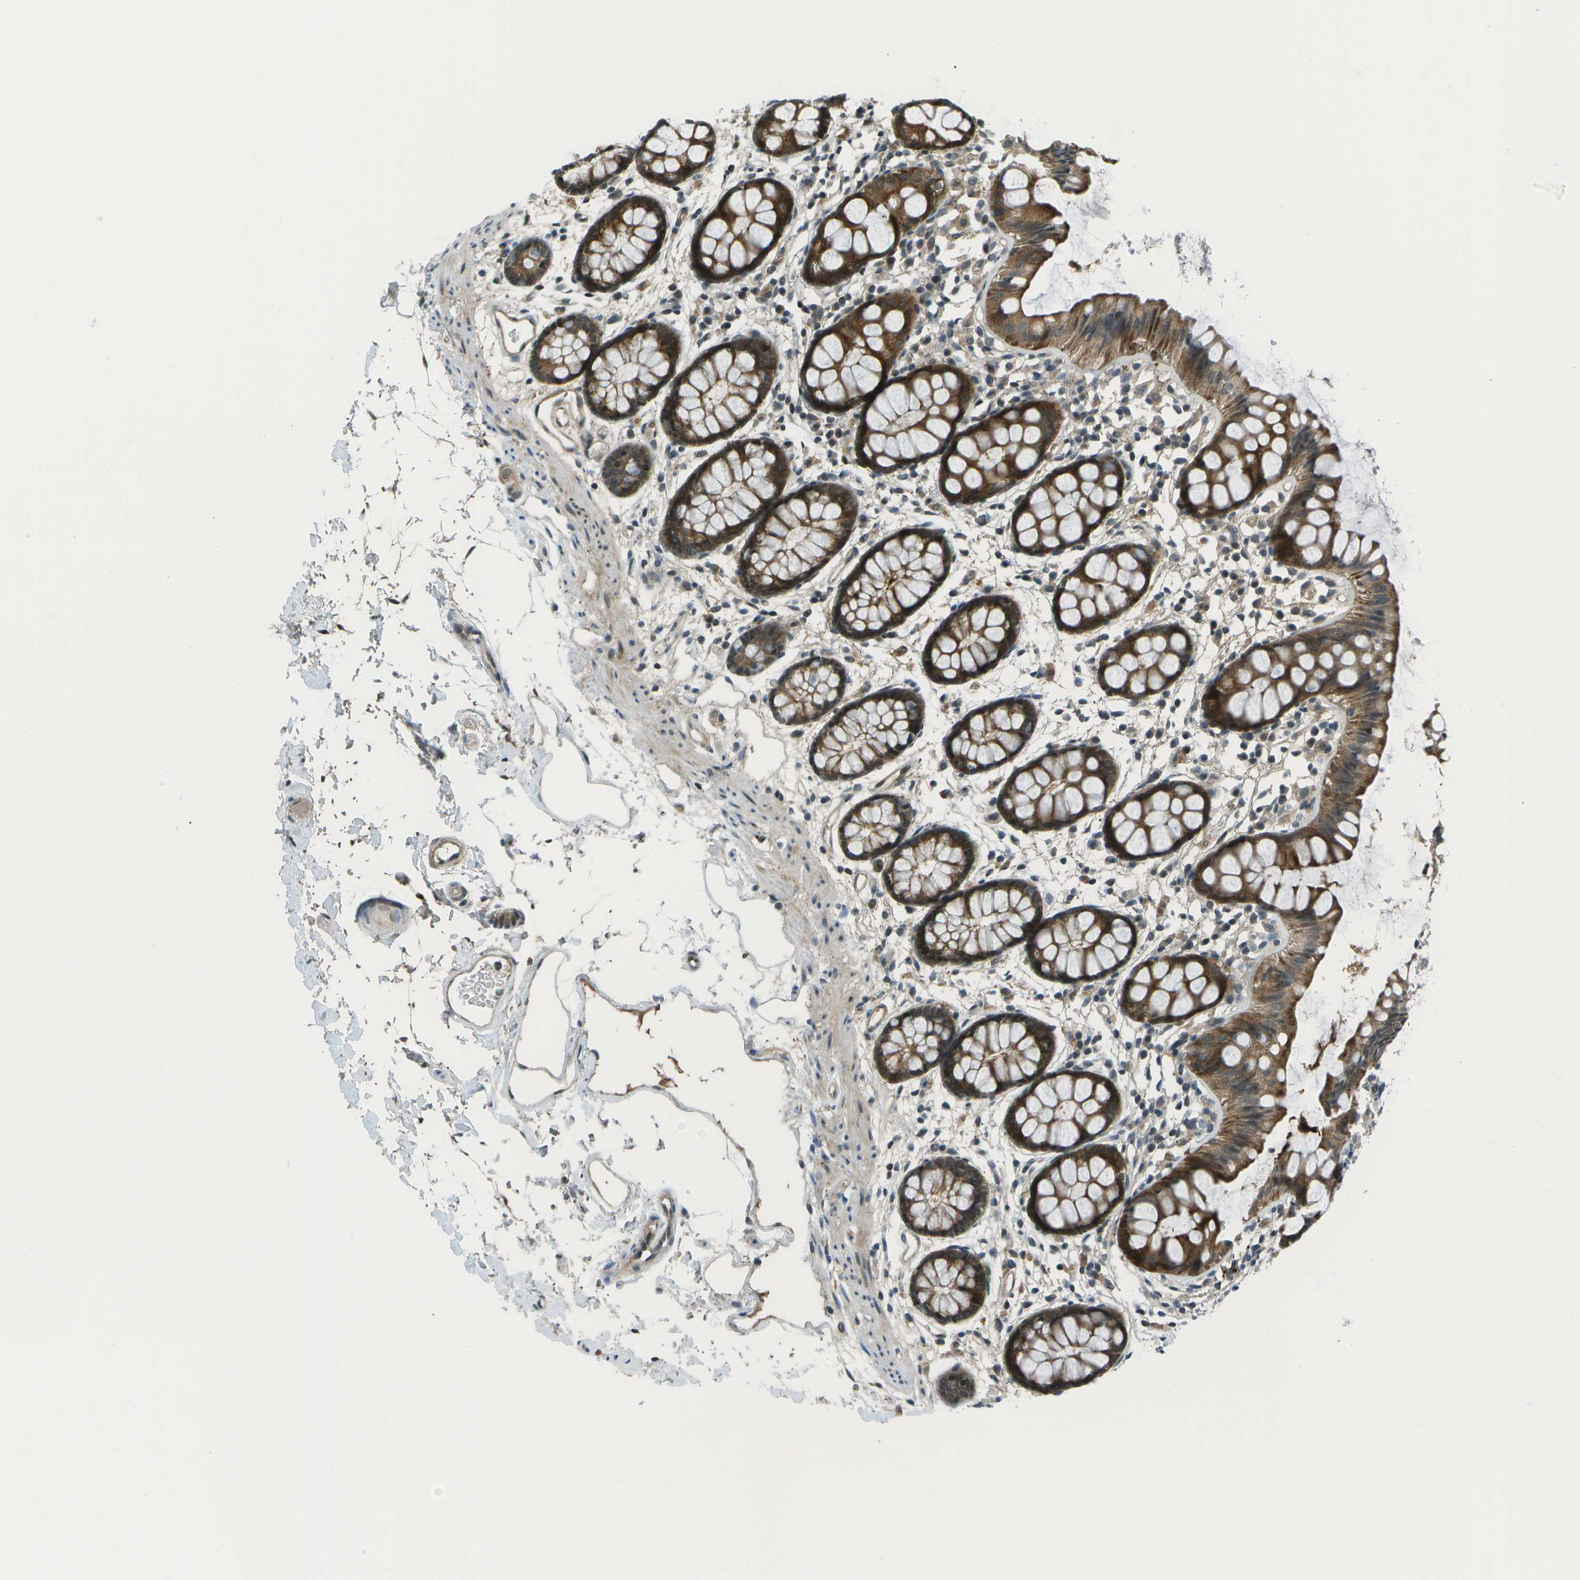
{"staining": {"intensity": "moderate", "quantity": ">75%", "location": "cytoplasmic/membranous"}, "tissue": "rectum", "cell_type": "Glandular cells", "image_type": "normal", "snomed": [{"axis": "morphology", "description": "Normal tissue, NOS"}, {"axis": "topography", "description": "Rectum"}], "caption": "The photomicrograph exhibits staining of normal rectum, revealing moderate cytoplasmic/membranous protein positivity (brown color) within glandular cells.", "gene": "TMEM19", "patient": {"sex": "female", "age": 66}}